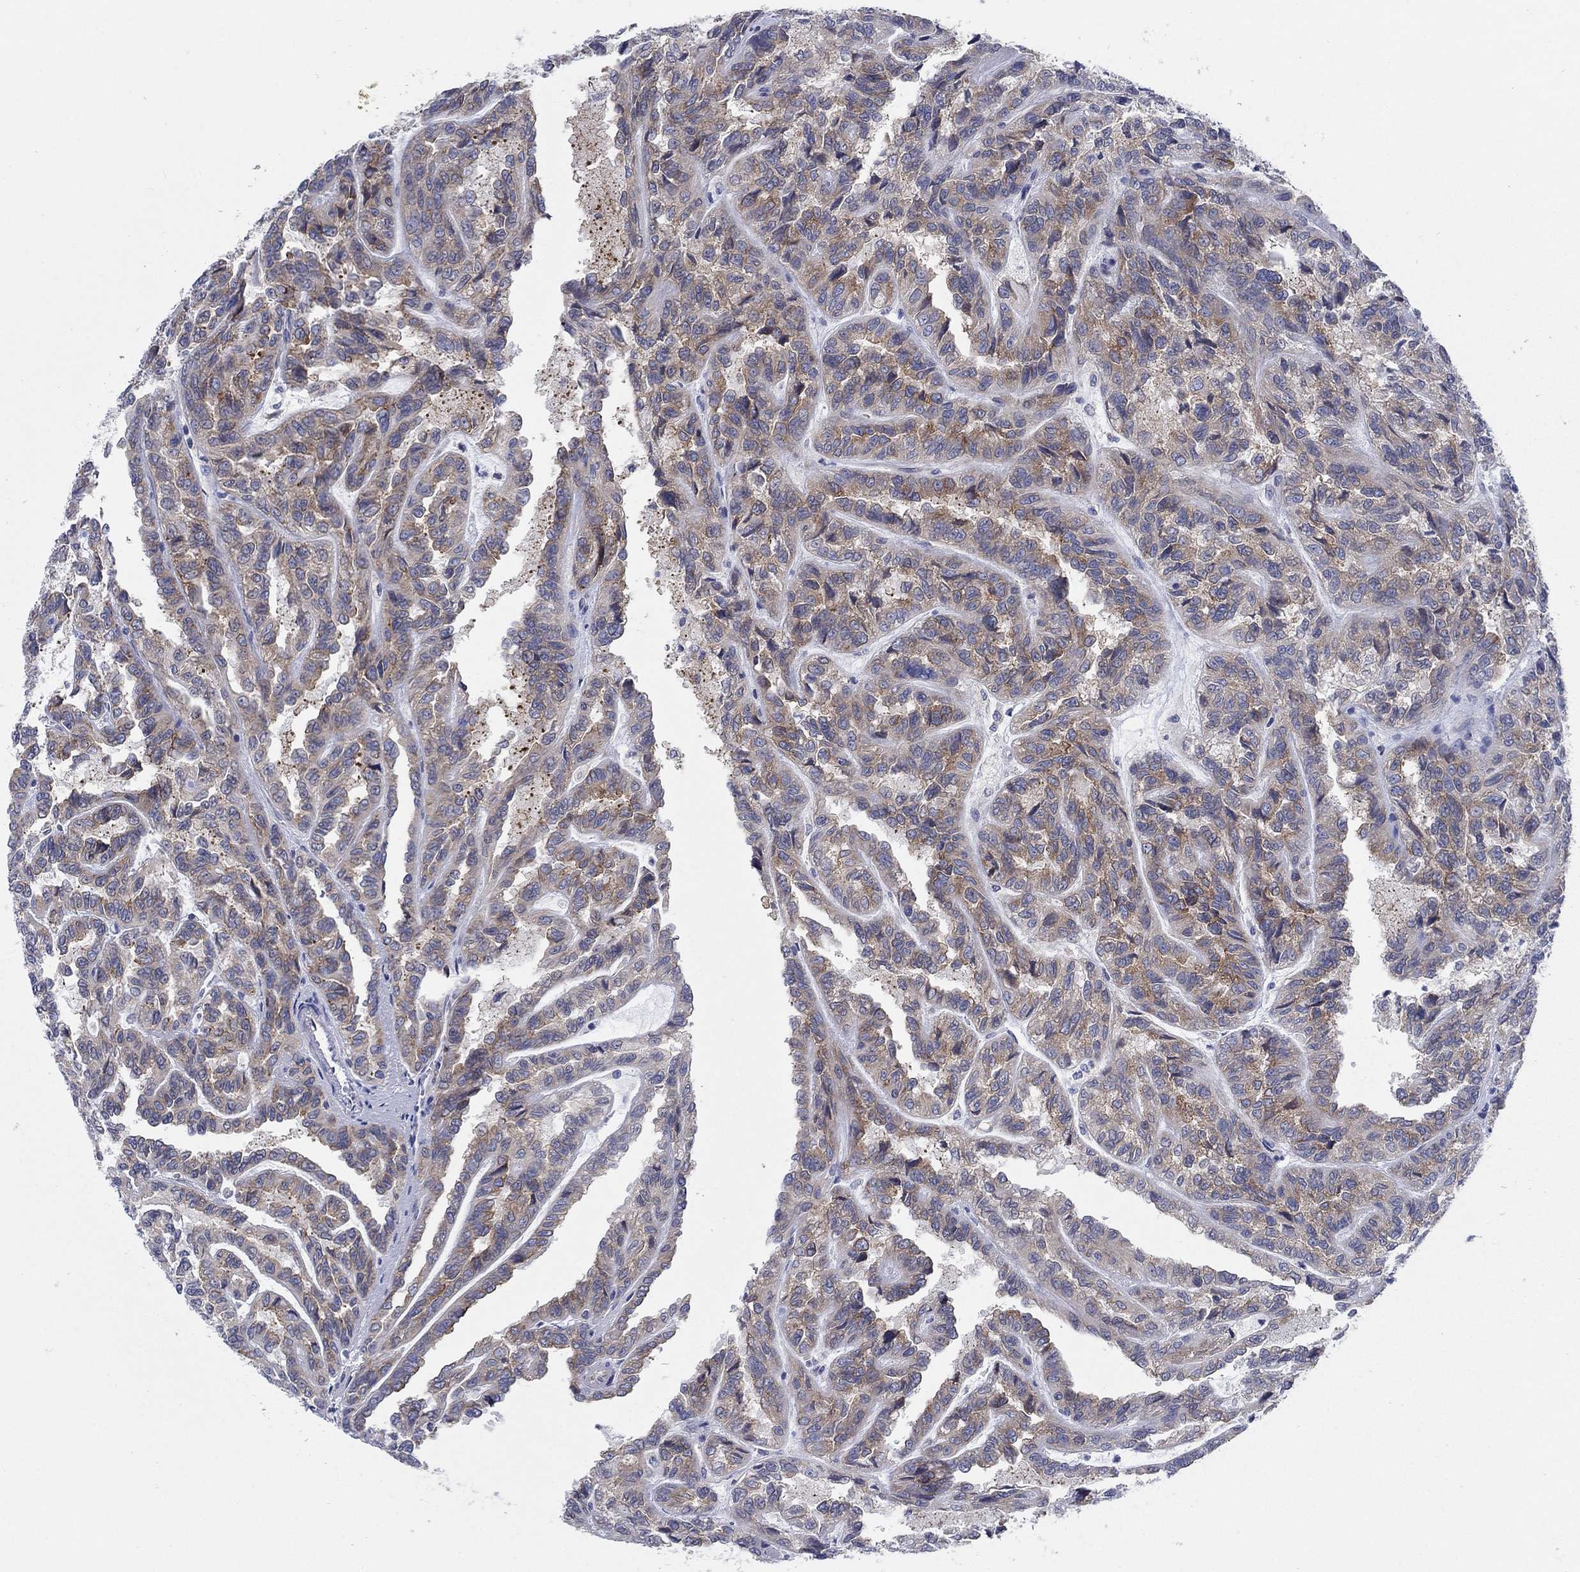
{"staining": {"intensity": "strong", "quantity": "<25%", "location": "cytoplasmic/membranous"}, "tissue": "renal cancer", "cell_type": "Tumor cells", "image_type": "cancer", "snomed": [{"axis": "morphology", "description": "Adenocarcinoma, NOS"}, {"axis": "topography", "description": "Kidney"}], "caption": "A brown stain shows strong cytoplasmic/membranous staining of a protein in human renal cancer tumor cells.", "gene": "TMEM59", "patient": {"sex": "male", "age": 79}}